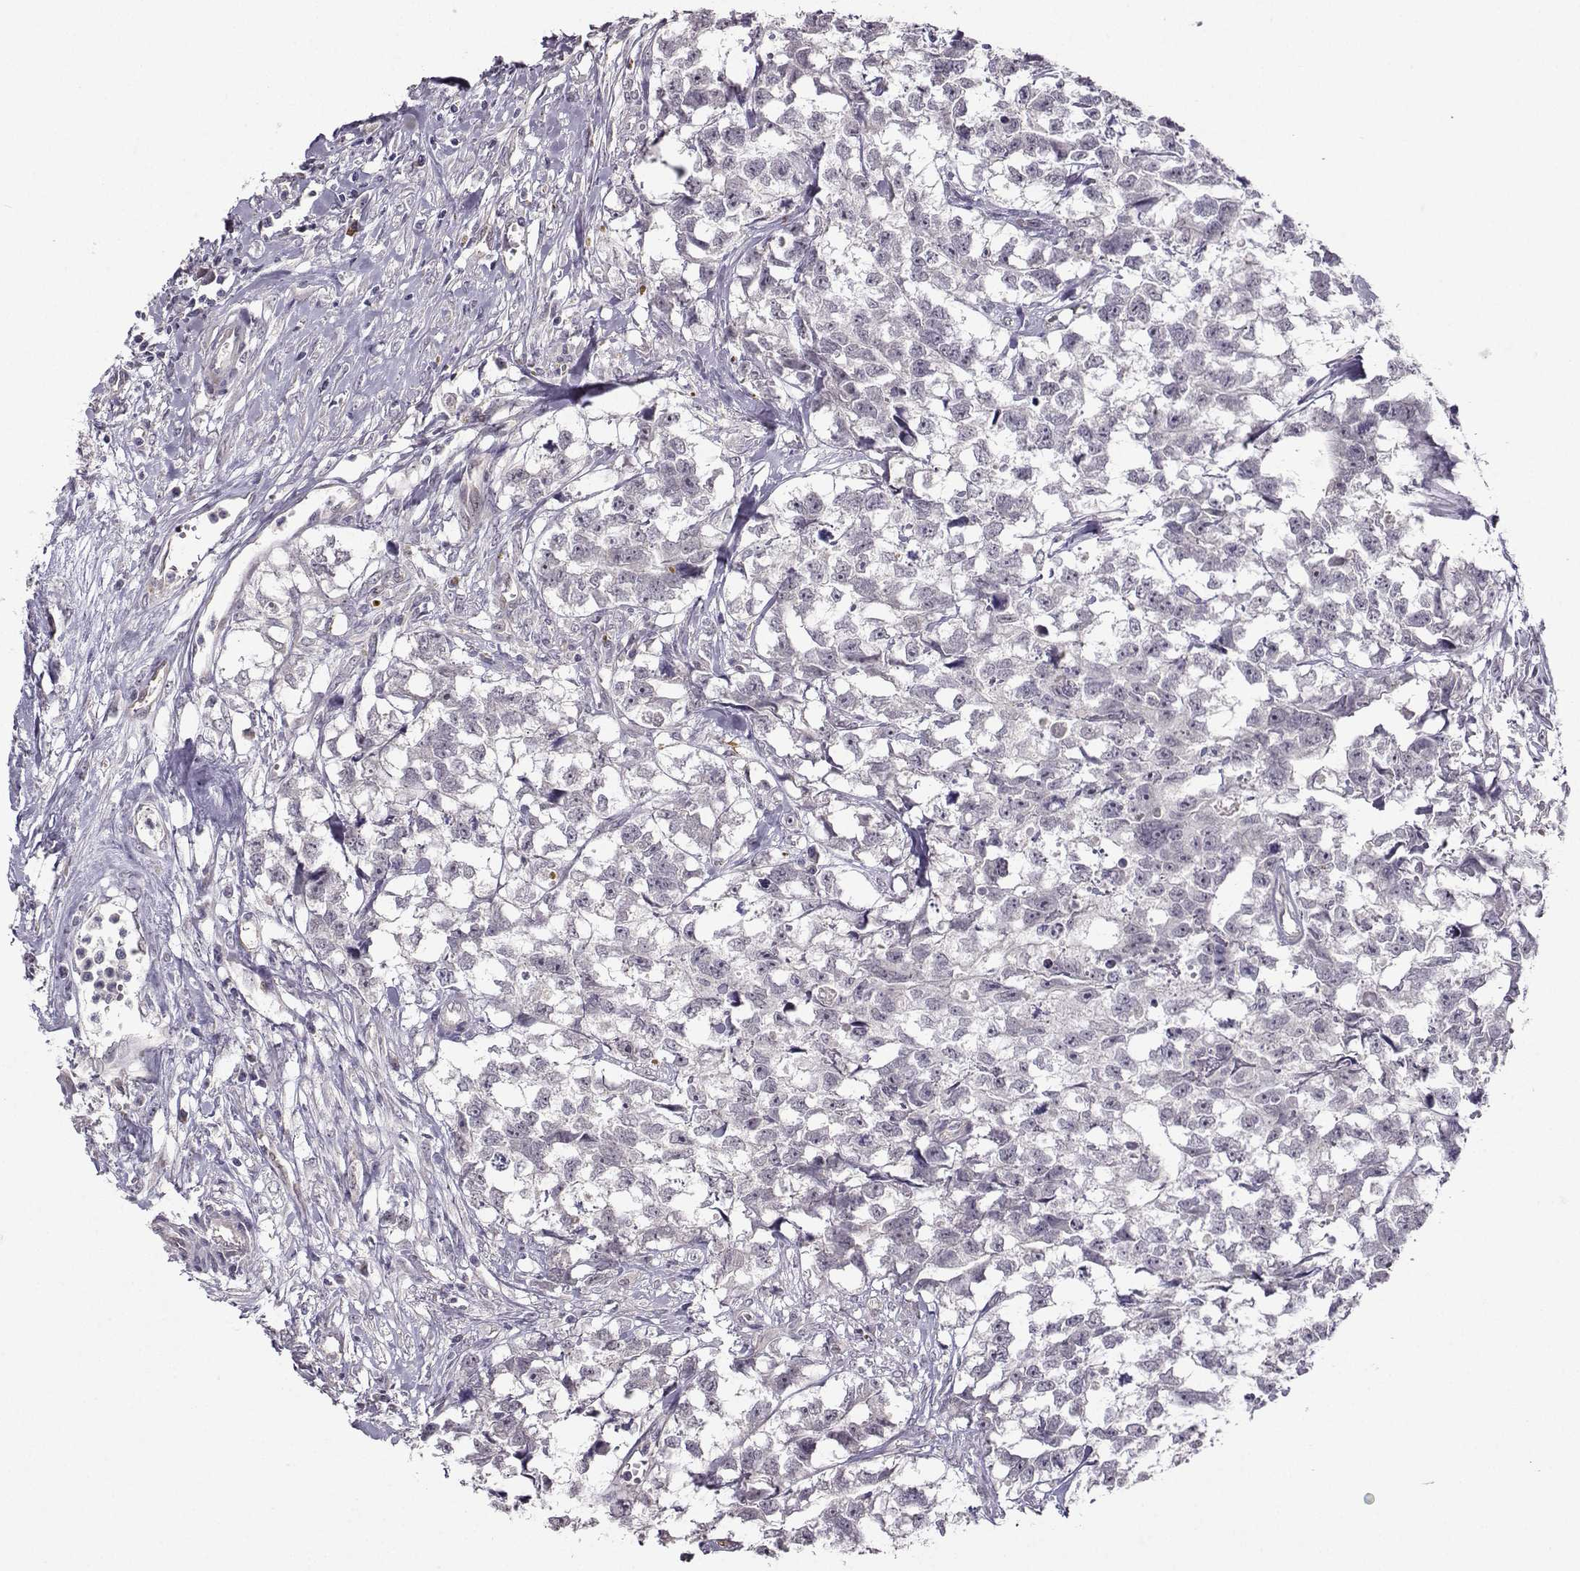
{"staining": {"intensity": "negative", "quantity": "none", "location": "none"}, "tissue": "testis cancer", "cell_type": "Tumor cells", "image_type": "cancer", "snomed": [{"axis": "morphology", "description": "Carcinoma, Embryonal, NOS"}, {"axis": "morphology", "description": "Teratoma, malignant, NOS"}, {"axis": "topography", "description": "Testis"}], "caption": "Teratoma (malignant) (testis) was stained to show a protein in brown. There is no significant positivity in tumor cells.", "gene": "NQO1", "patient": {"sex": "male", "age": 44}}